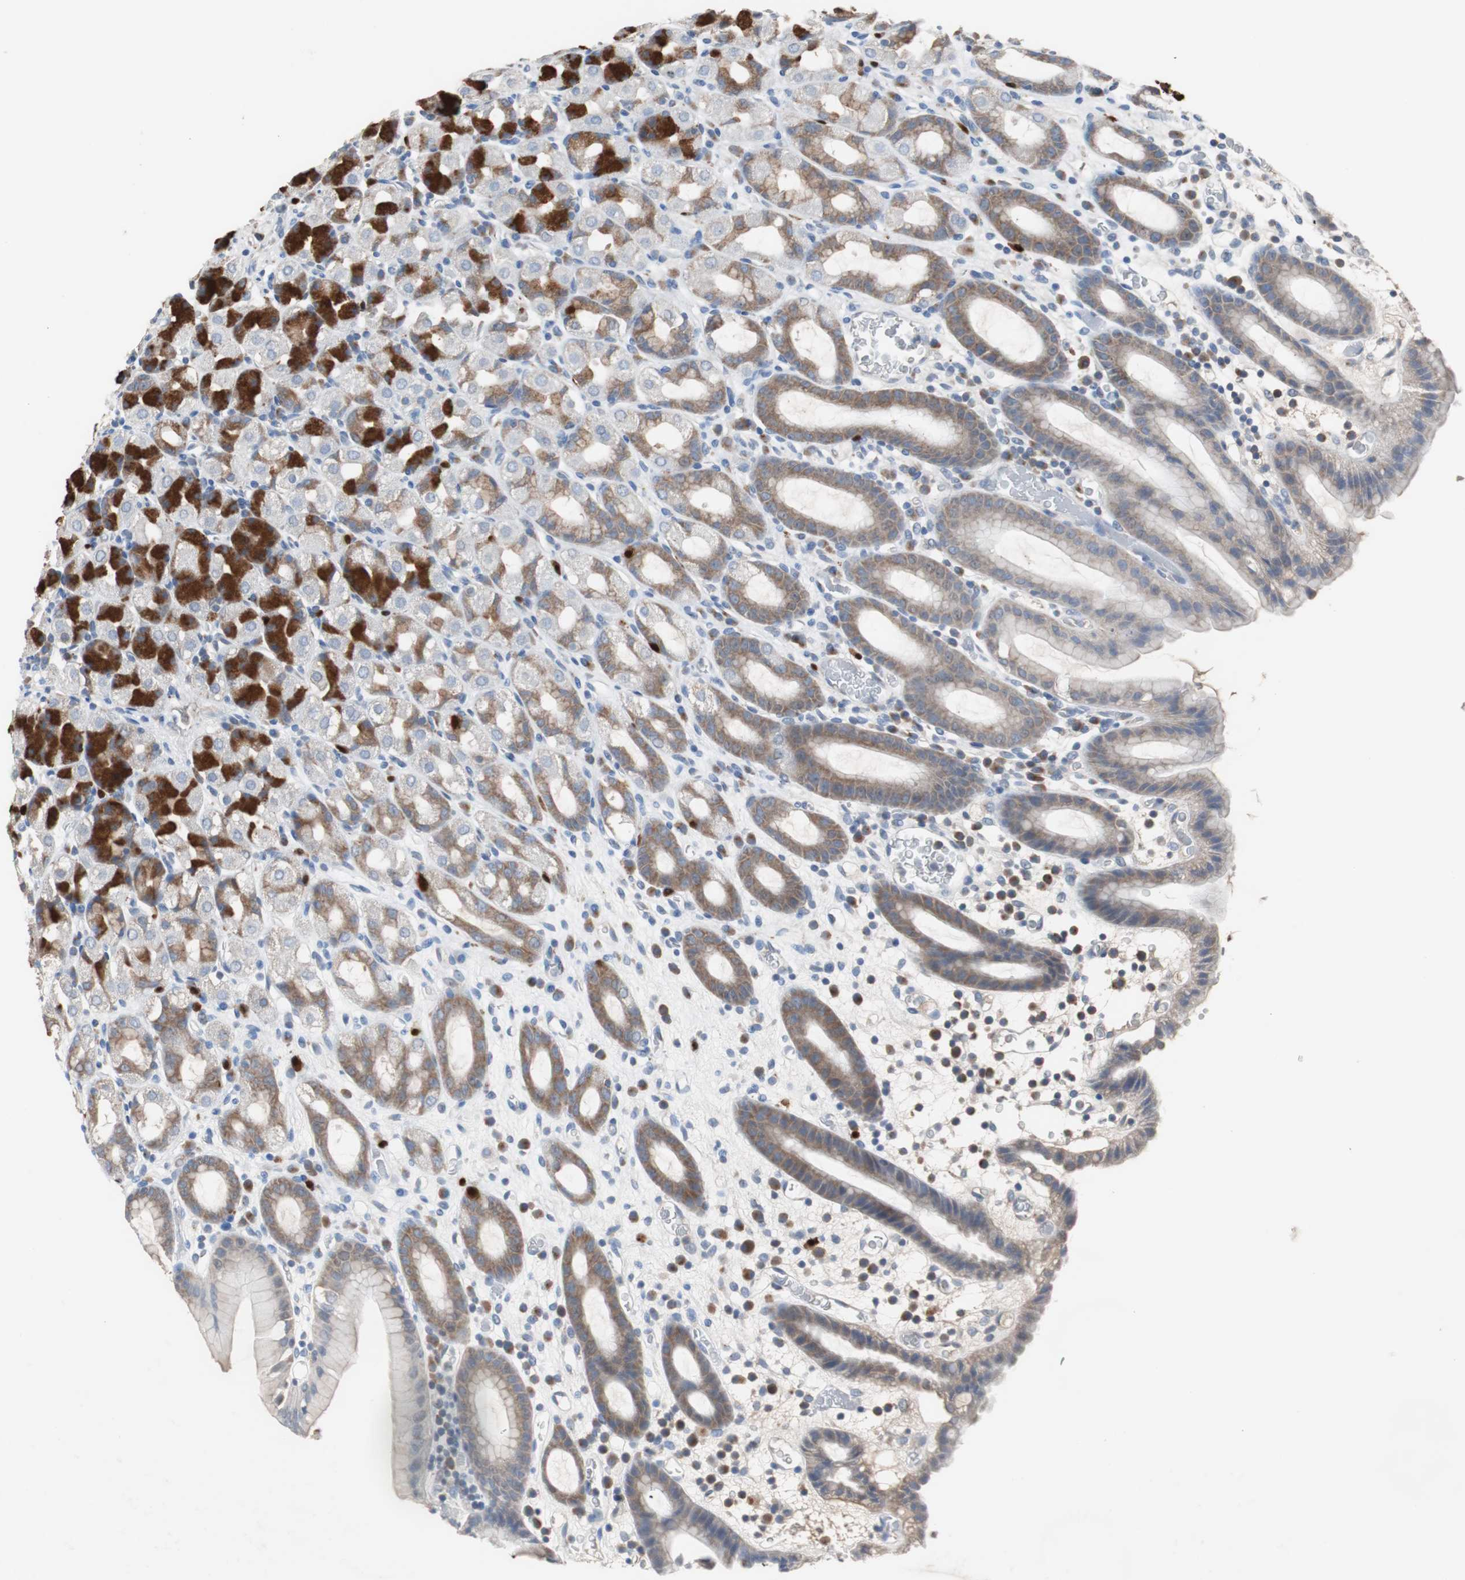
{"staining": {"intensity": "strong", "quantity": "25%-75%", "location": "cytoplasmic/membranous"}, "tissue": "stomach", "cell_type": "Glandular cells", "image_type": "normal", "snomed": [{"axis": "morphology", "description": "Normal tissue, NOS"}, {"axis": "topography", "description": "Stomach, upper"}], "caption": "Brown immunohistochemical staining in benign human stomach displays strong cytoplasmic/membranous positivity in approximately 25%-75% of glandular cells. The staining was performed using DAB, with brown indicating positive protein expression. Nuclei are stained blue with hematoxylin.", "gene": "CALB2", "patient": {"sex": "male", "age": 68}}